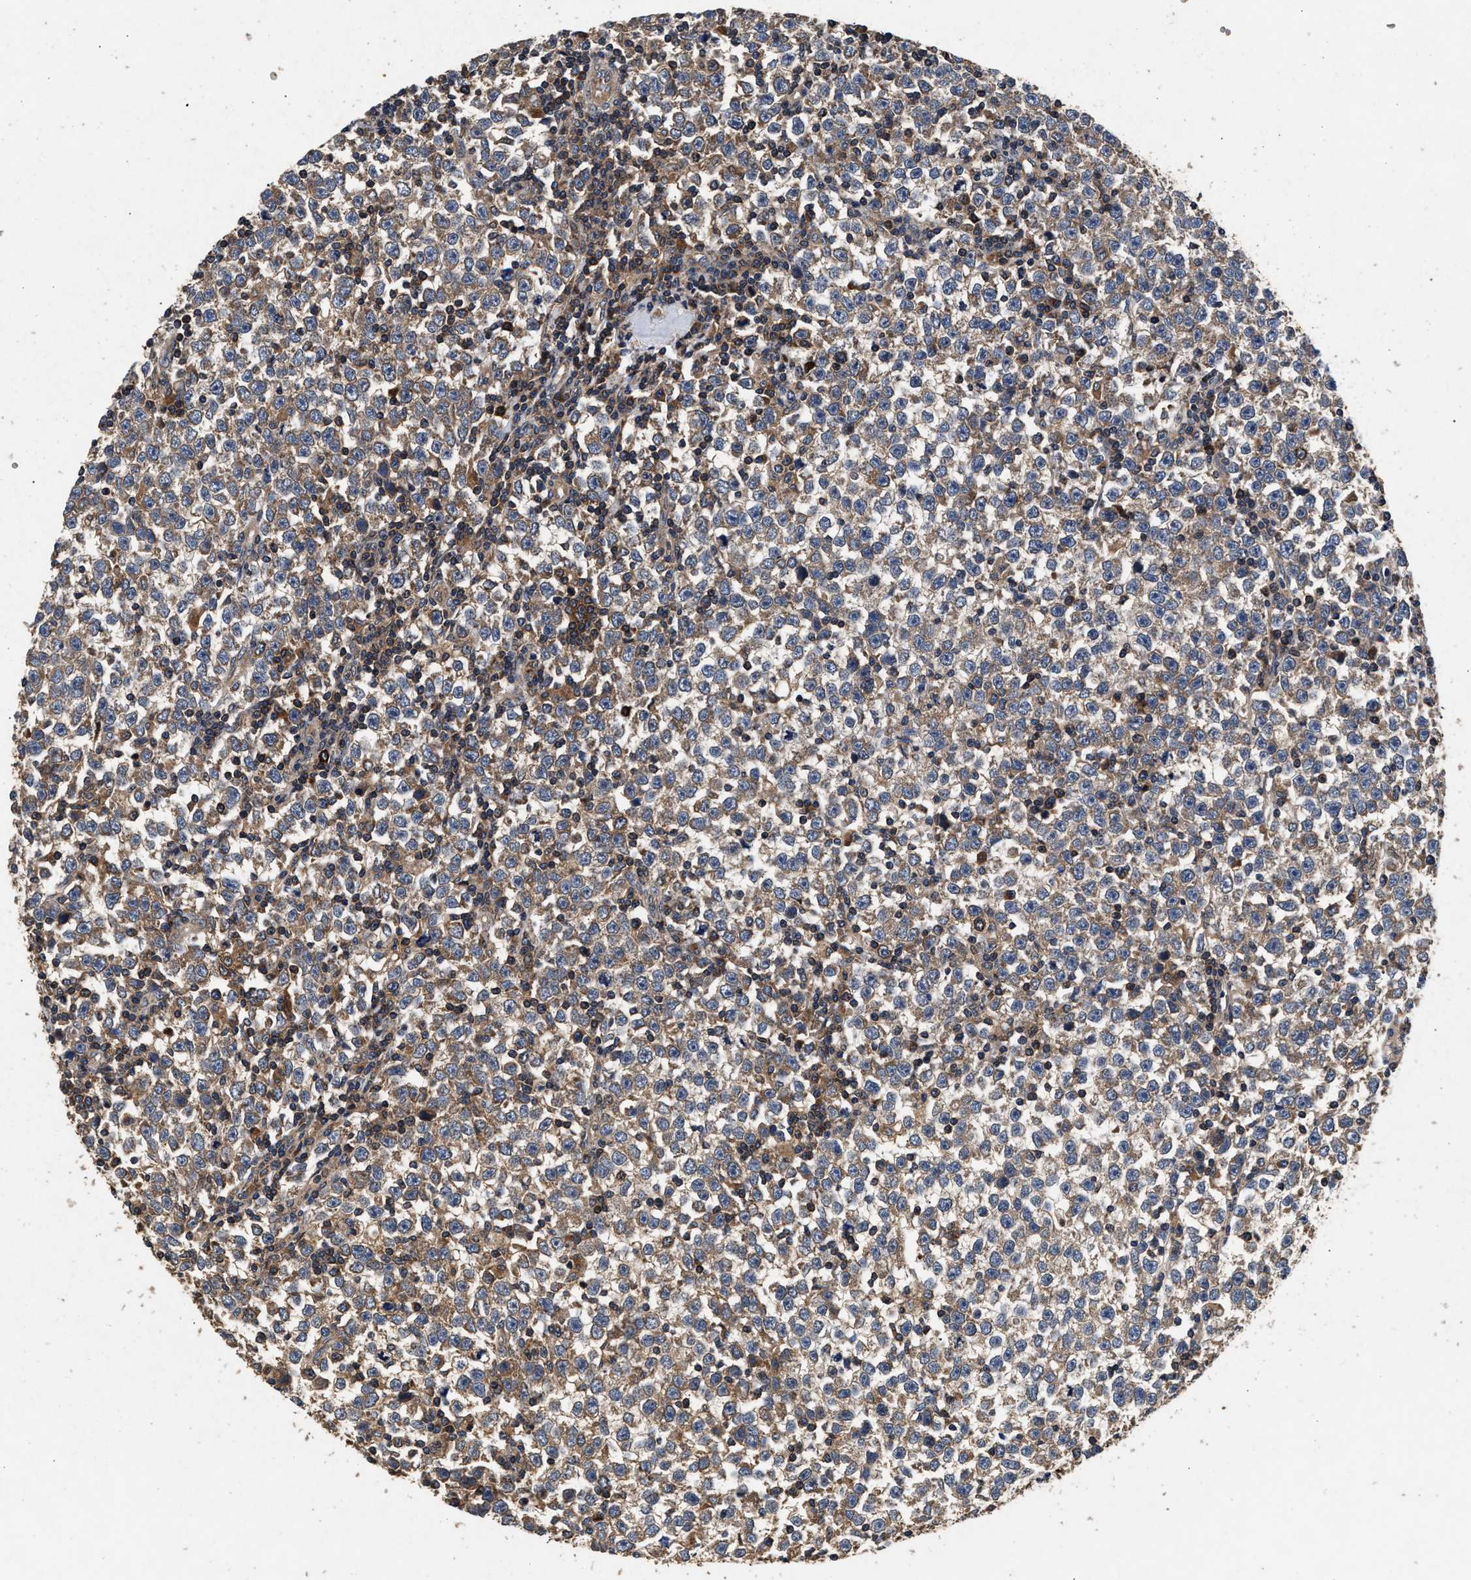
{"staining": {"intensity": "weak", "quantity": ">75%", "location": "cytoplasmic/membranous"}, "tissue": "testis cancer", "cell_type": "Tumor cells", "image_type": "cancer", "snomed": [{"axis": "morphology", "description": "Seminoma, NOS"}, {"axis": "topography", "description": "Testis"}], "caption": "Protein staining by IHC demonstrates weak cytoplasmic/membranous staining in about >75% of tumor cells in testis cancer (seminoma).", "gene": "NFKB2", "patient": {"sex": "male", "age": 43}}